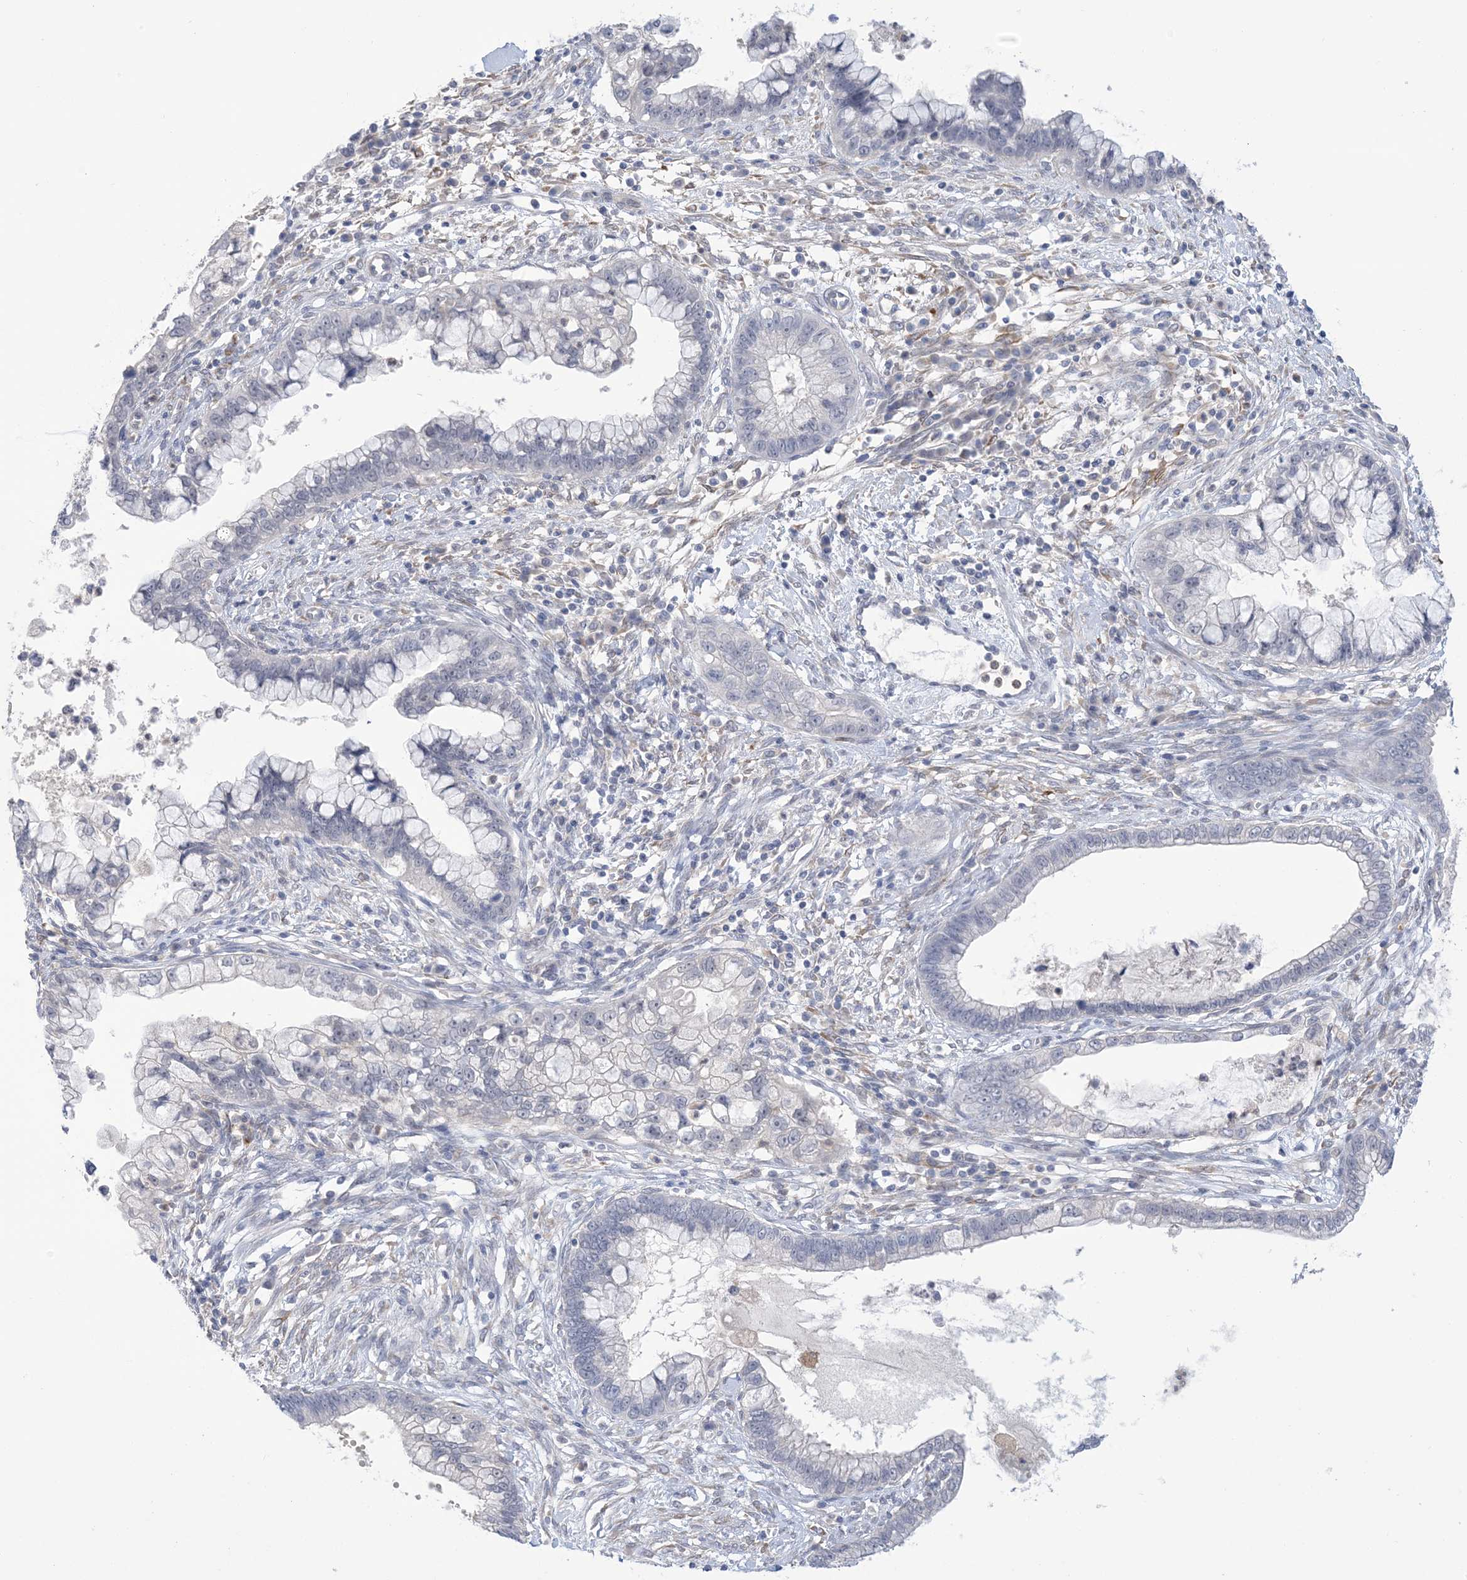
{"staining": {"intensity": "negative", "quantity": "none", "location": "none"}, "tissue": "cervical cancer", "cell_type": "Tumor cells", "image_type": "cancer", "snomed": [{"axis": "morphology", "description": "Adenocarcinoma, NOS"}, {"axis": "topography", "description": "Cervix"}], "caption": "Tumor cells show no significant positivity in cervical cancer.", "gene": "TTYH1", "patient": {"sex": "female", "age": 44}}